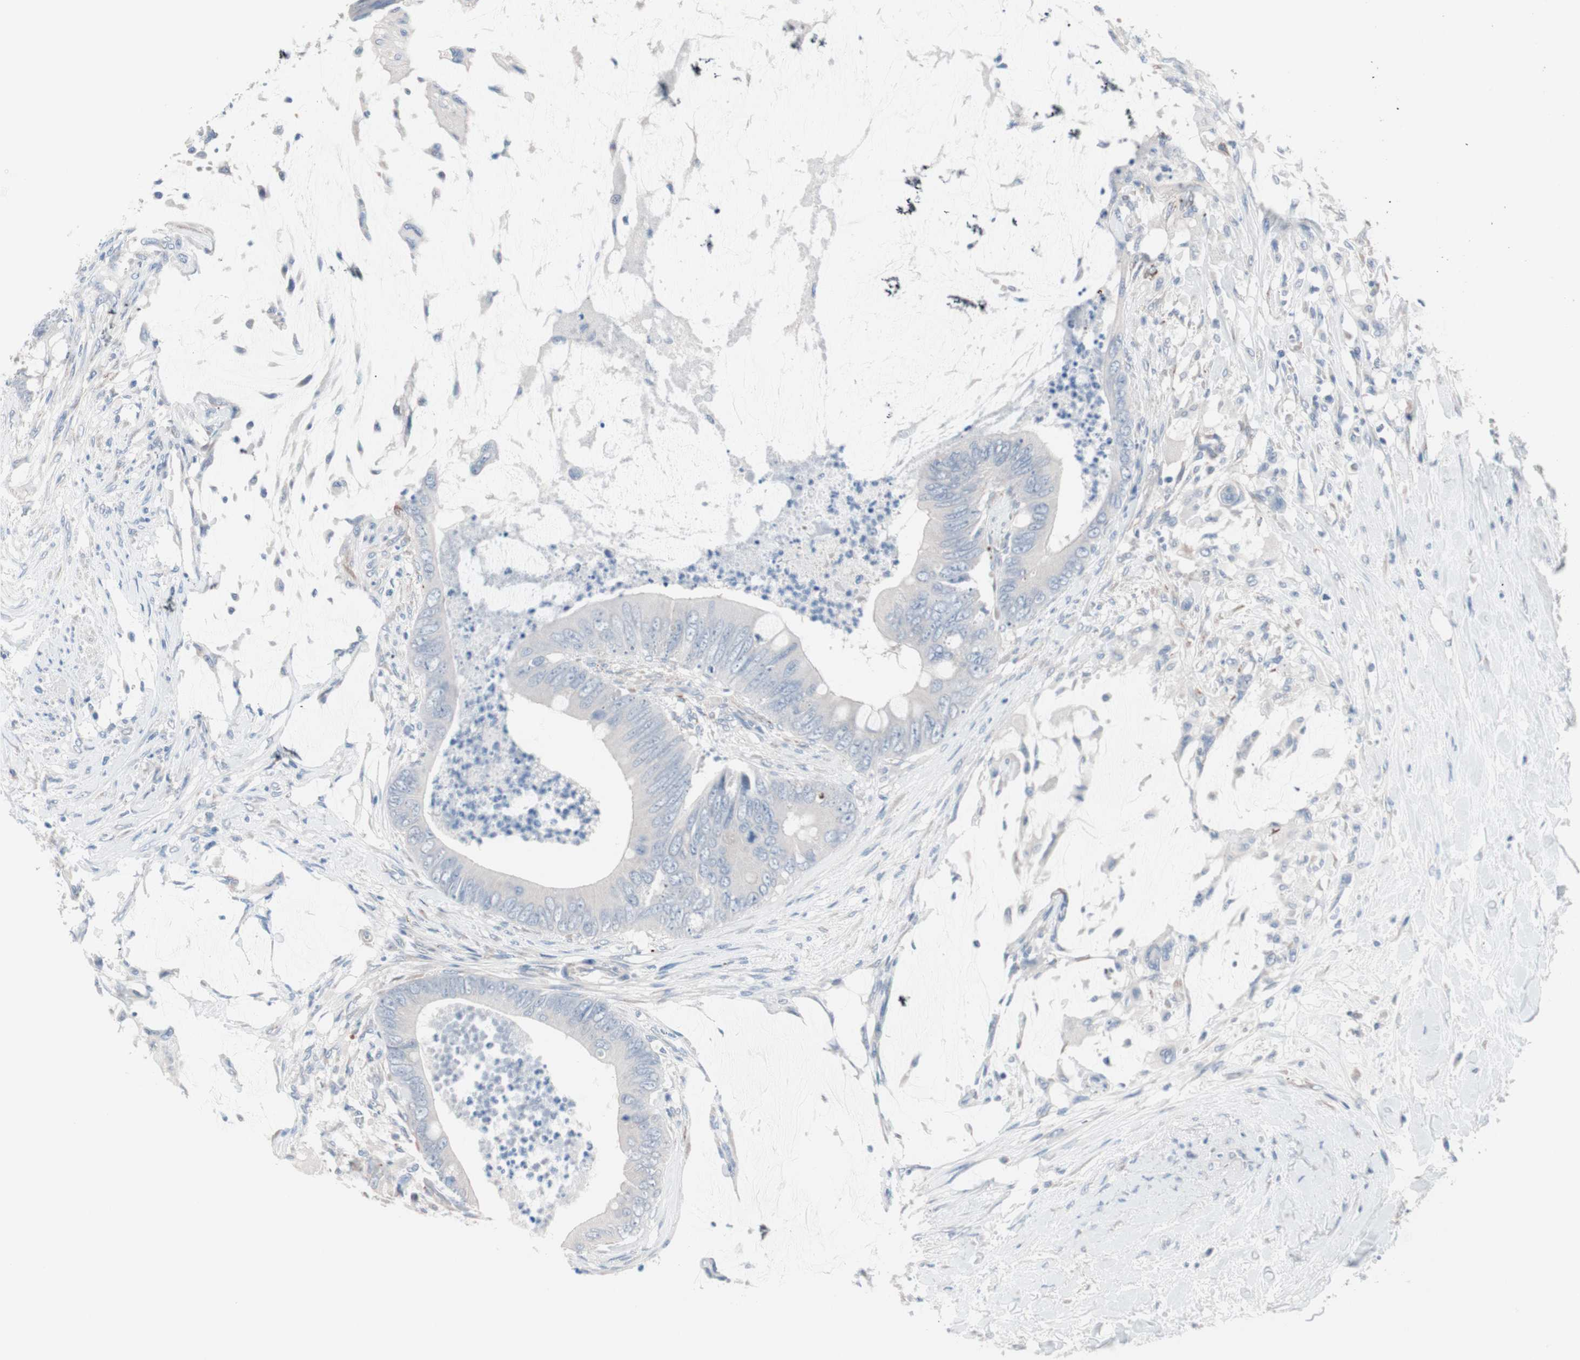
{"staining": {"intensity": "negative", "quantity": "none", "location": "none"}, "tissue": "colorectal cancer", "cell_type": "Tumor cells", "image_type": "cancer", "snomed": [{"axis": "morphology", "description": "Adenocarcinoma, NOS"}, {"axis": "topography", "description": "Rectum"}], "caption": "A high-resolution histopathology image shows immunohistochemistry (IHC) staining of colorectal cancer (adenocarcinoma), which exhibits no significant expression in tumor cells.", "gene": "ULBP1", "patient": {"sex": "female", "age": 77}}